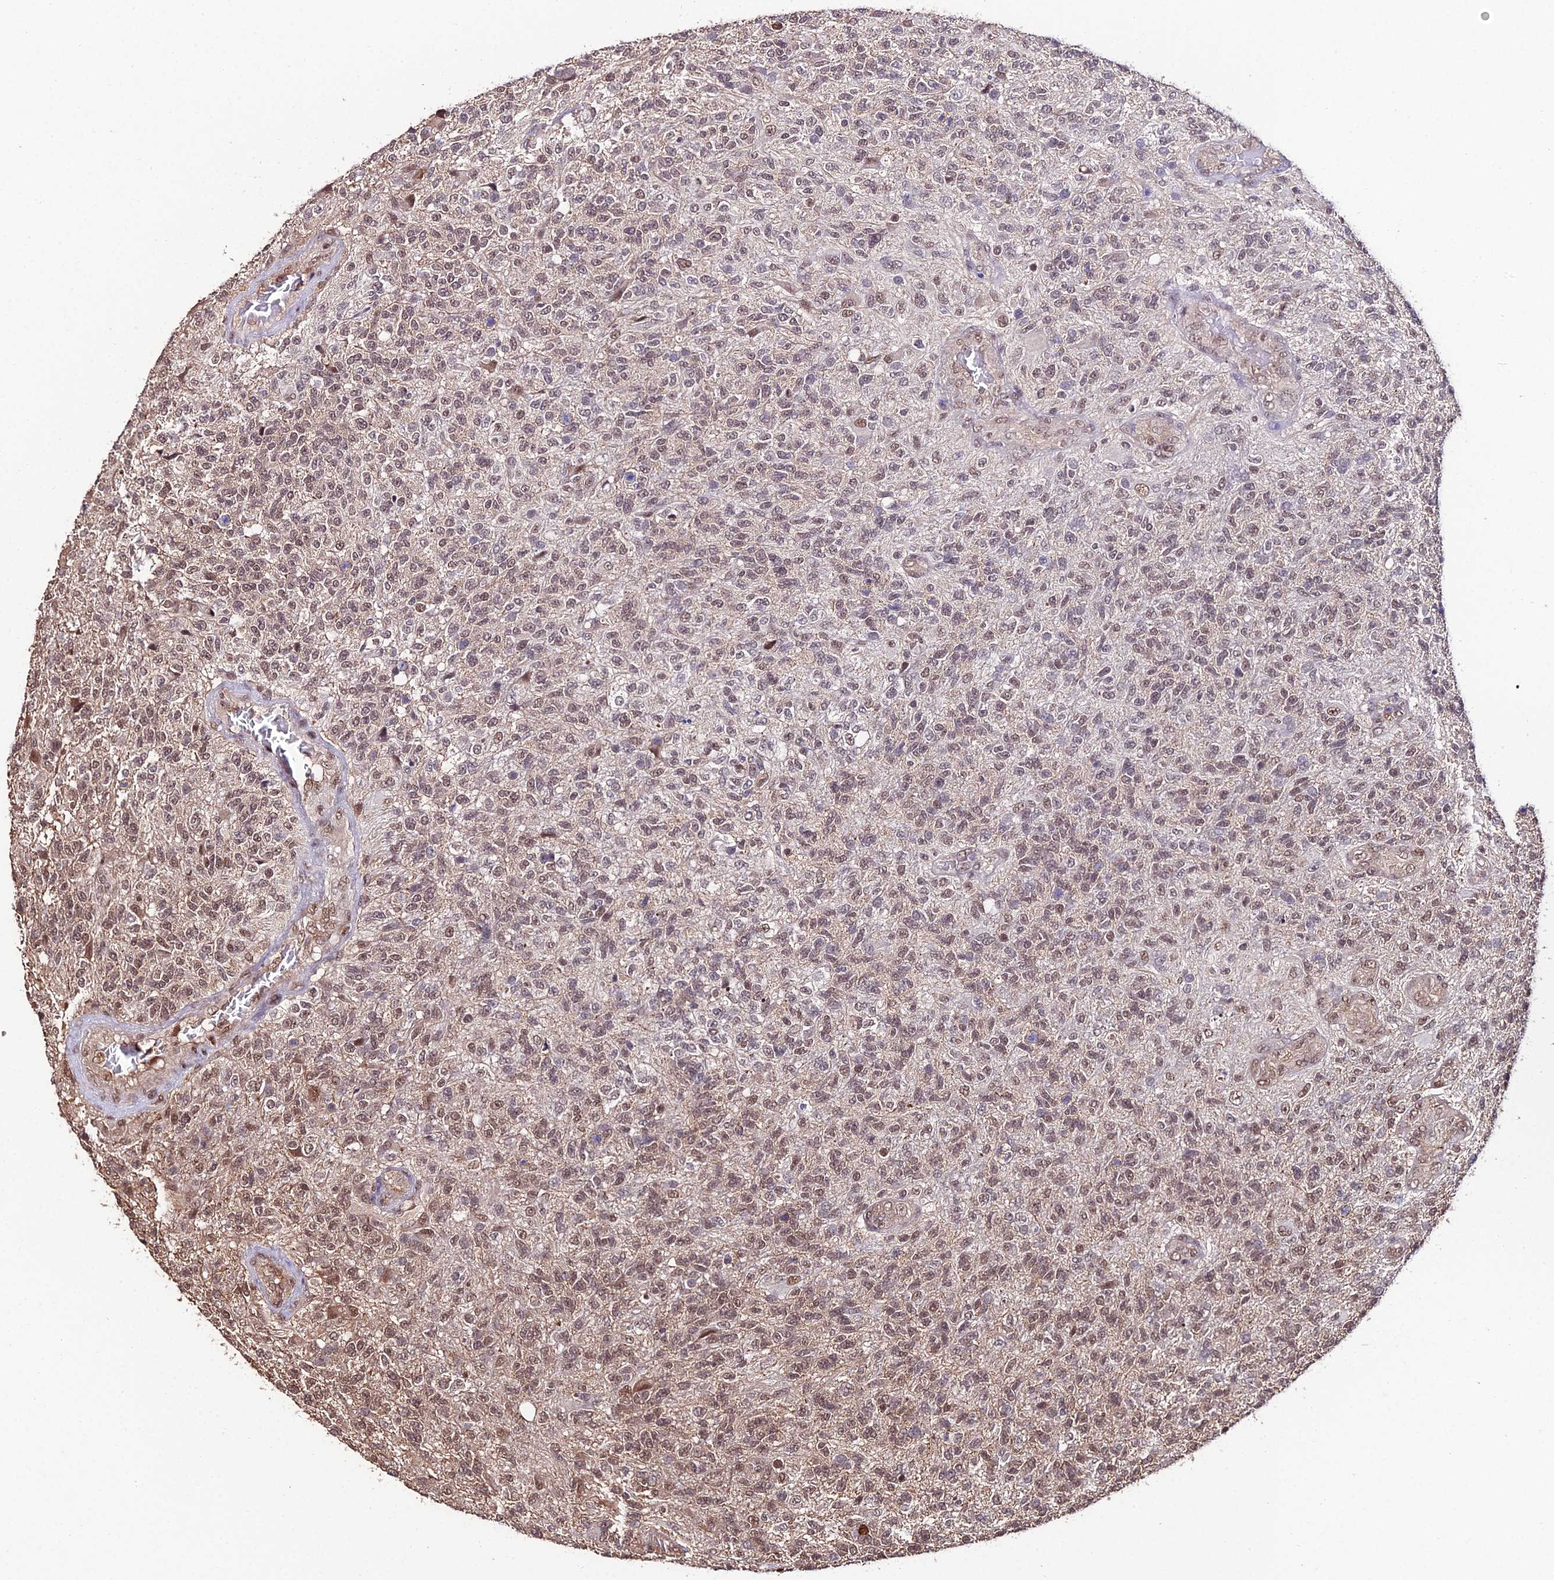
{"staining": {"intensity": "weak", "quantity": "25%-75%", "location": "nuclear"}, "tissue": "glioma", "cell_type": "Tumor cells", "image_type": "cancer", "snomed": [{"axis": "morphology", "description": "Glioma, malignant, High grade"}, {"axis": "topography", "description": "Brain"}], "caption": "Immunohistochemistry (IHC) photomicrograph of malignant glioma (high-grade) stained for a protein (brown), which exhibits low levels of weak nuclear positivity in about 25%-75% of tumor cells.", "gene": "PPP4C", "patient": {"sex": "male", "age": 56}}